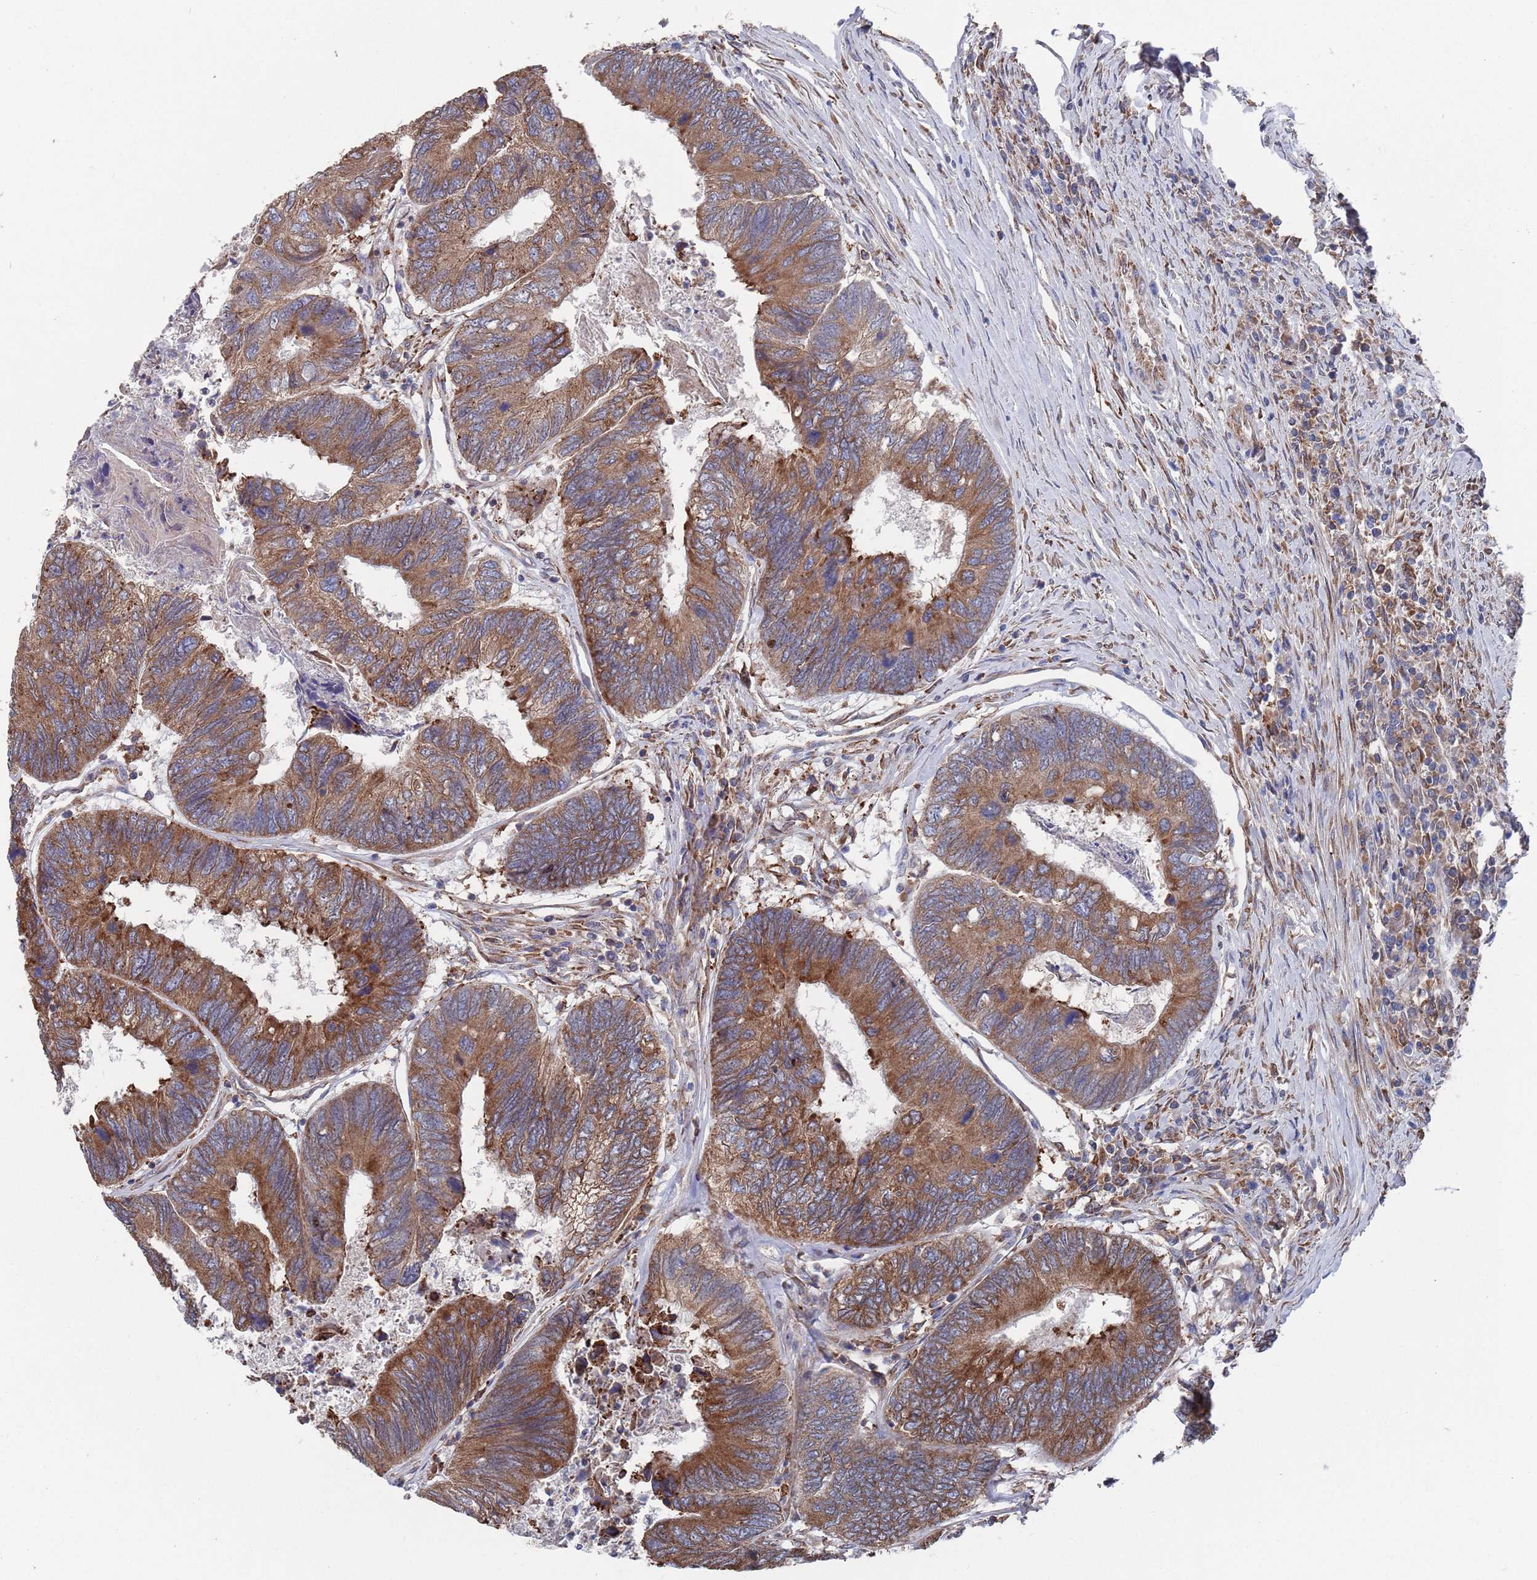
{"staining": {"intensity": "moderate", "quantity": ">75%", "location": "cytoplasmic/membranous"}, "tissue": "colorectal cancer", "cell_type": "Tumor cells", "image_type": "cancer", "snomed": [{"axis": "morphology", "description": "Adenocarcinoma, NOS"}, {"axis": "topography", "description": "Colon"}], "caption": "Protein analysis of colorectal cancer (adenocarcinoma) tissue demonstrates moderate cytoplasmic/membranous staining in about >75% of tumor cells.", "gene": "GID8", "patient": {"sex": "female", "age": 67}}